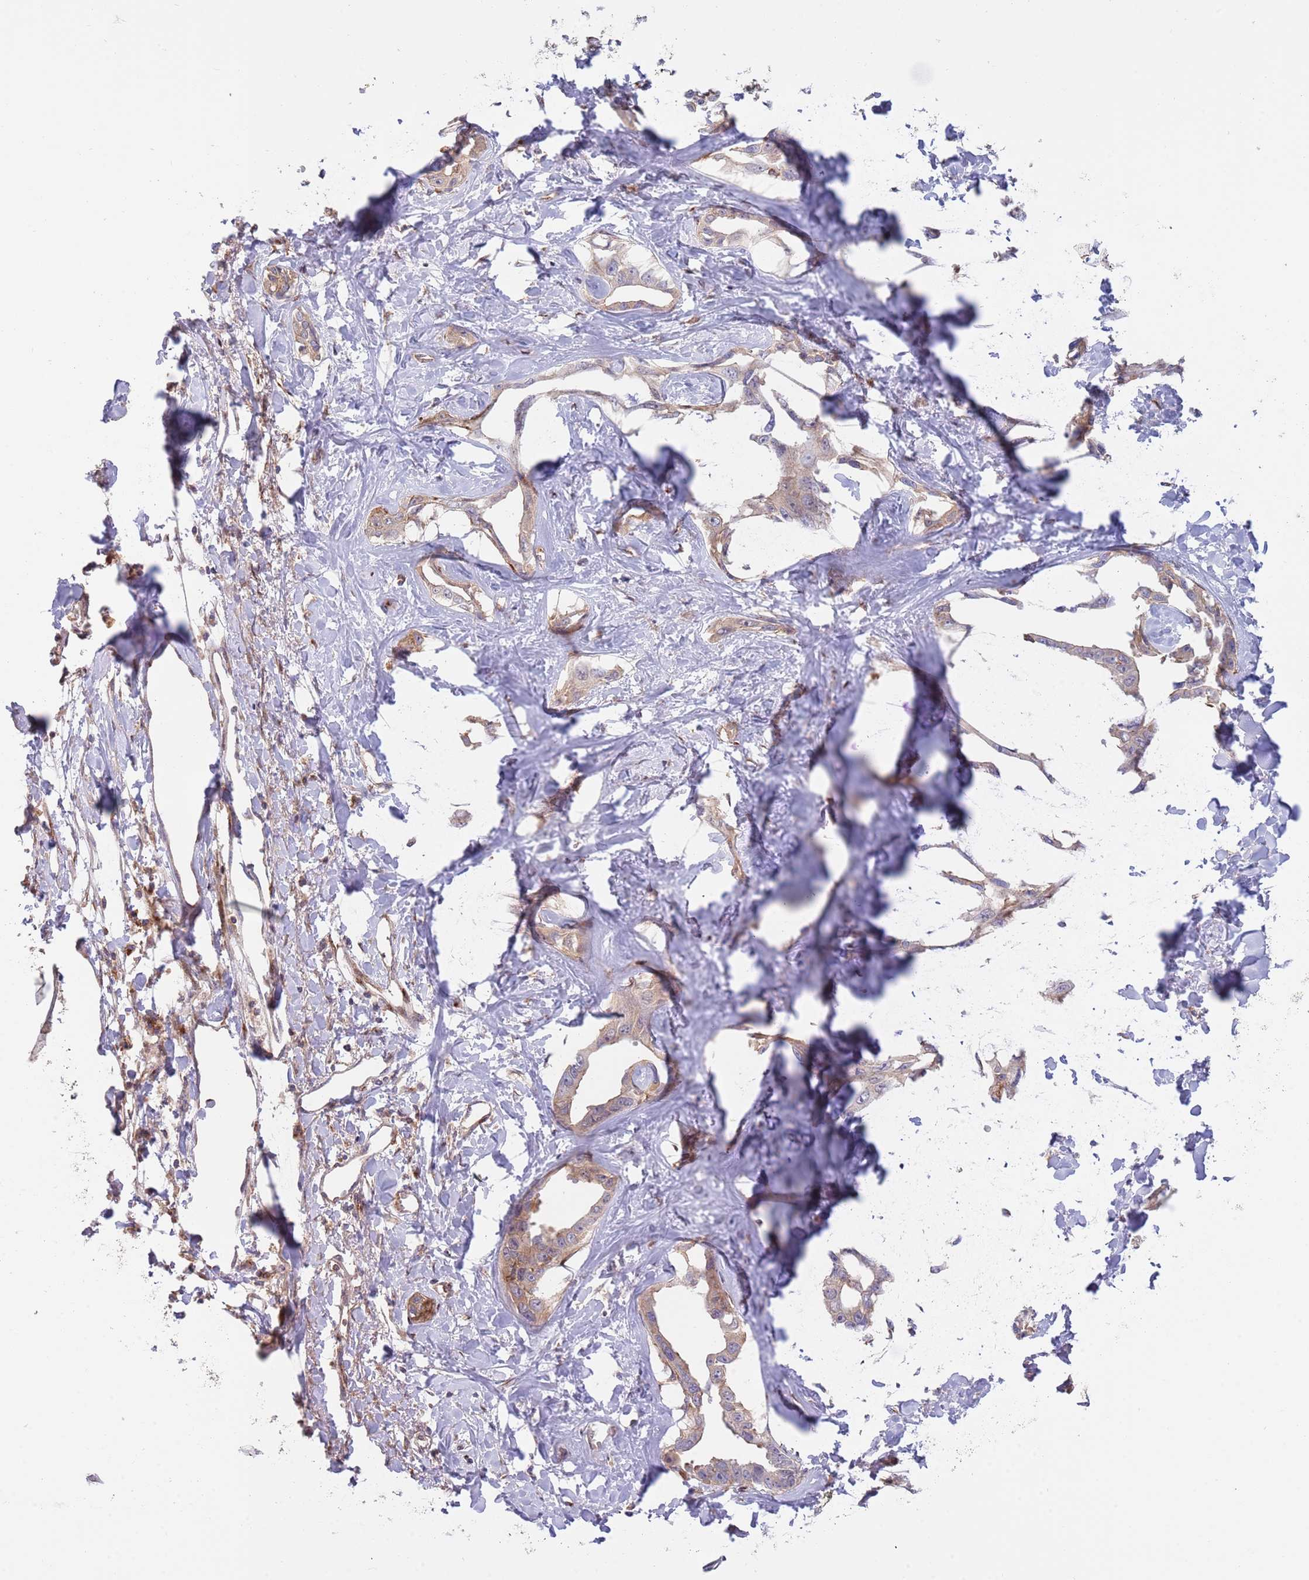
{"staining": {"intensity": "weak", "quantity": "25%-75%", "location": "cytoplasmic/membranous"}, "tissue": "liver cancer", "cell_type": "Tumor cells", "image_type": "cancer", "snomed": [{"axis": "morphology", "description": "Cholangiocarcinoma"}, {"axis": "topography", "description": "Liver"}], "caption": "Immunohistochemistry (IHC) image of neoplastic tissue: human liver cancer (cholangiocarcinoma) stained using immunohistochemistry shows low levels of weak protein expression localized specifically in the cytoplasmic/membranous of tumor cells, appearing as a cytoplasmic/membranous brown color.", "gene": "BTBD7", "patient": {"sex": "male", "age": 59}}